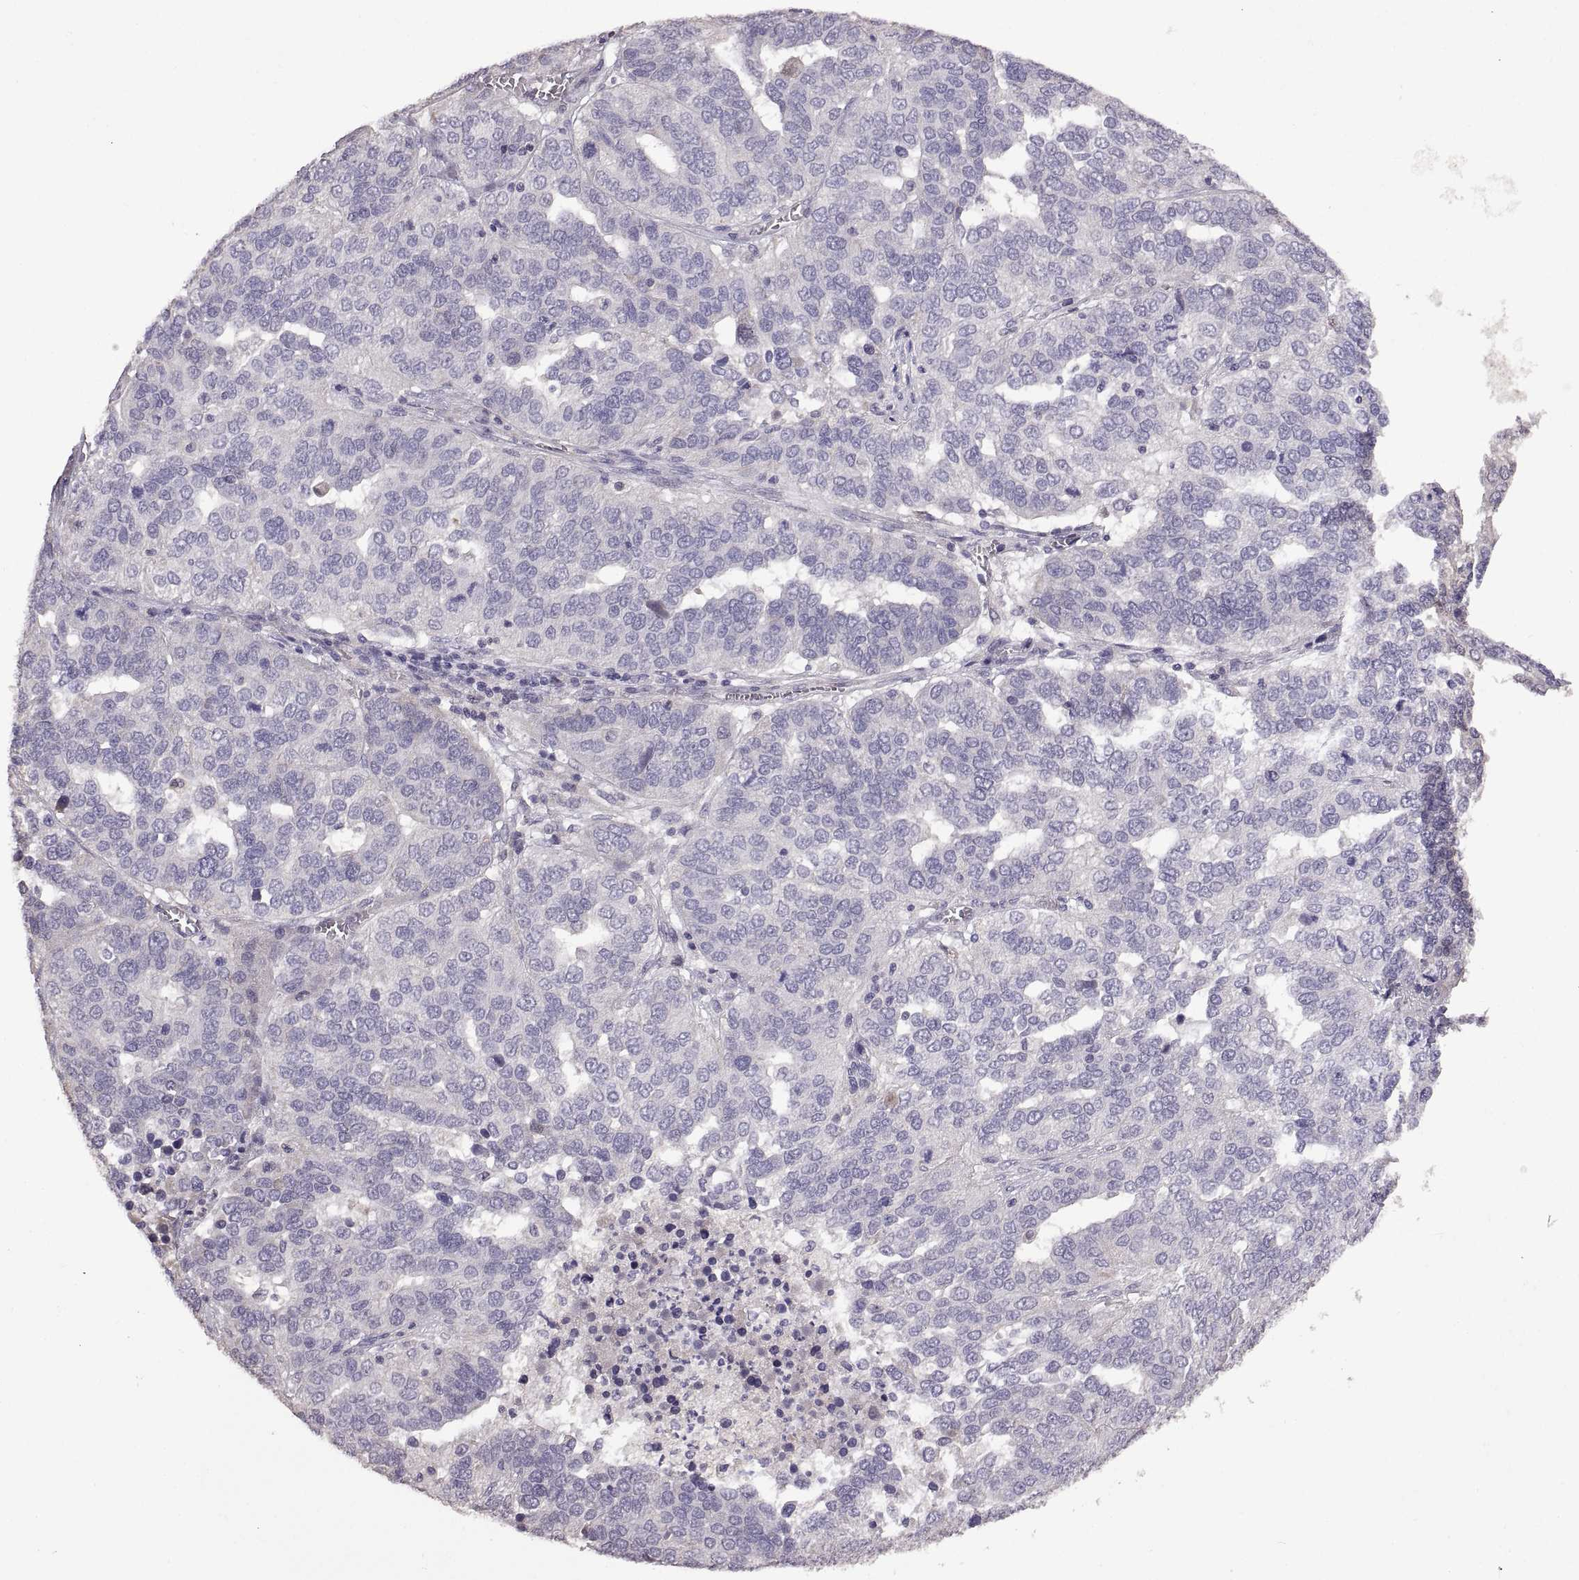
{"staining": {"intensity": "negative", "quantity": "none", "location": "none"}, "tissue": "ovarian cancer", "cell_type": "Tumor cells", "image_type": "cancer", "snomed": [{"axis": "morphology", "description": "Carcinoma, endometroid"}, {"axis": "topography", "description": "Soft tissue"}, {"axis": "topography", "description": "Ovary"}], "caption": "Tumor cells show no significant staining in endometroid carcinoma (ovarian).", "gene": "DEFB136", "patient": {"sex": "female", "age": 52}}